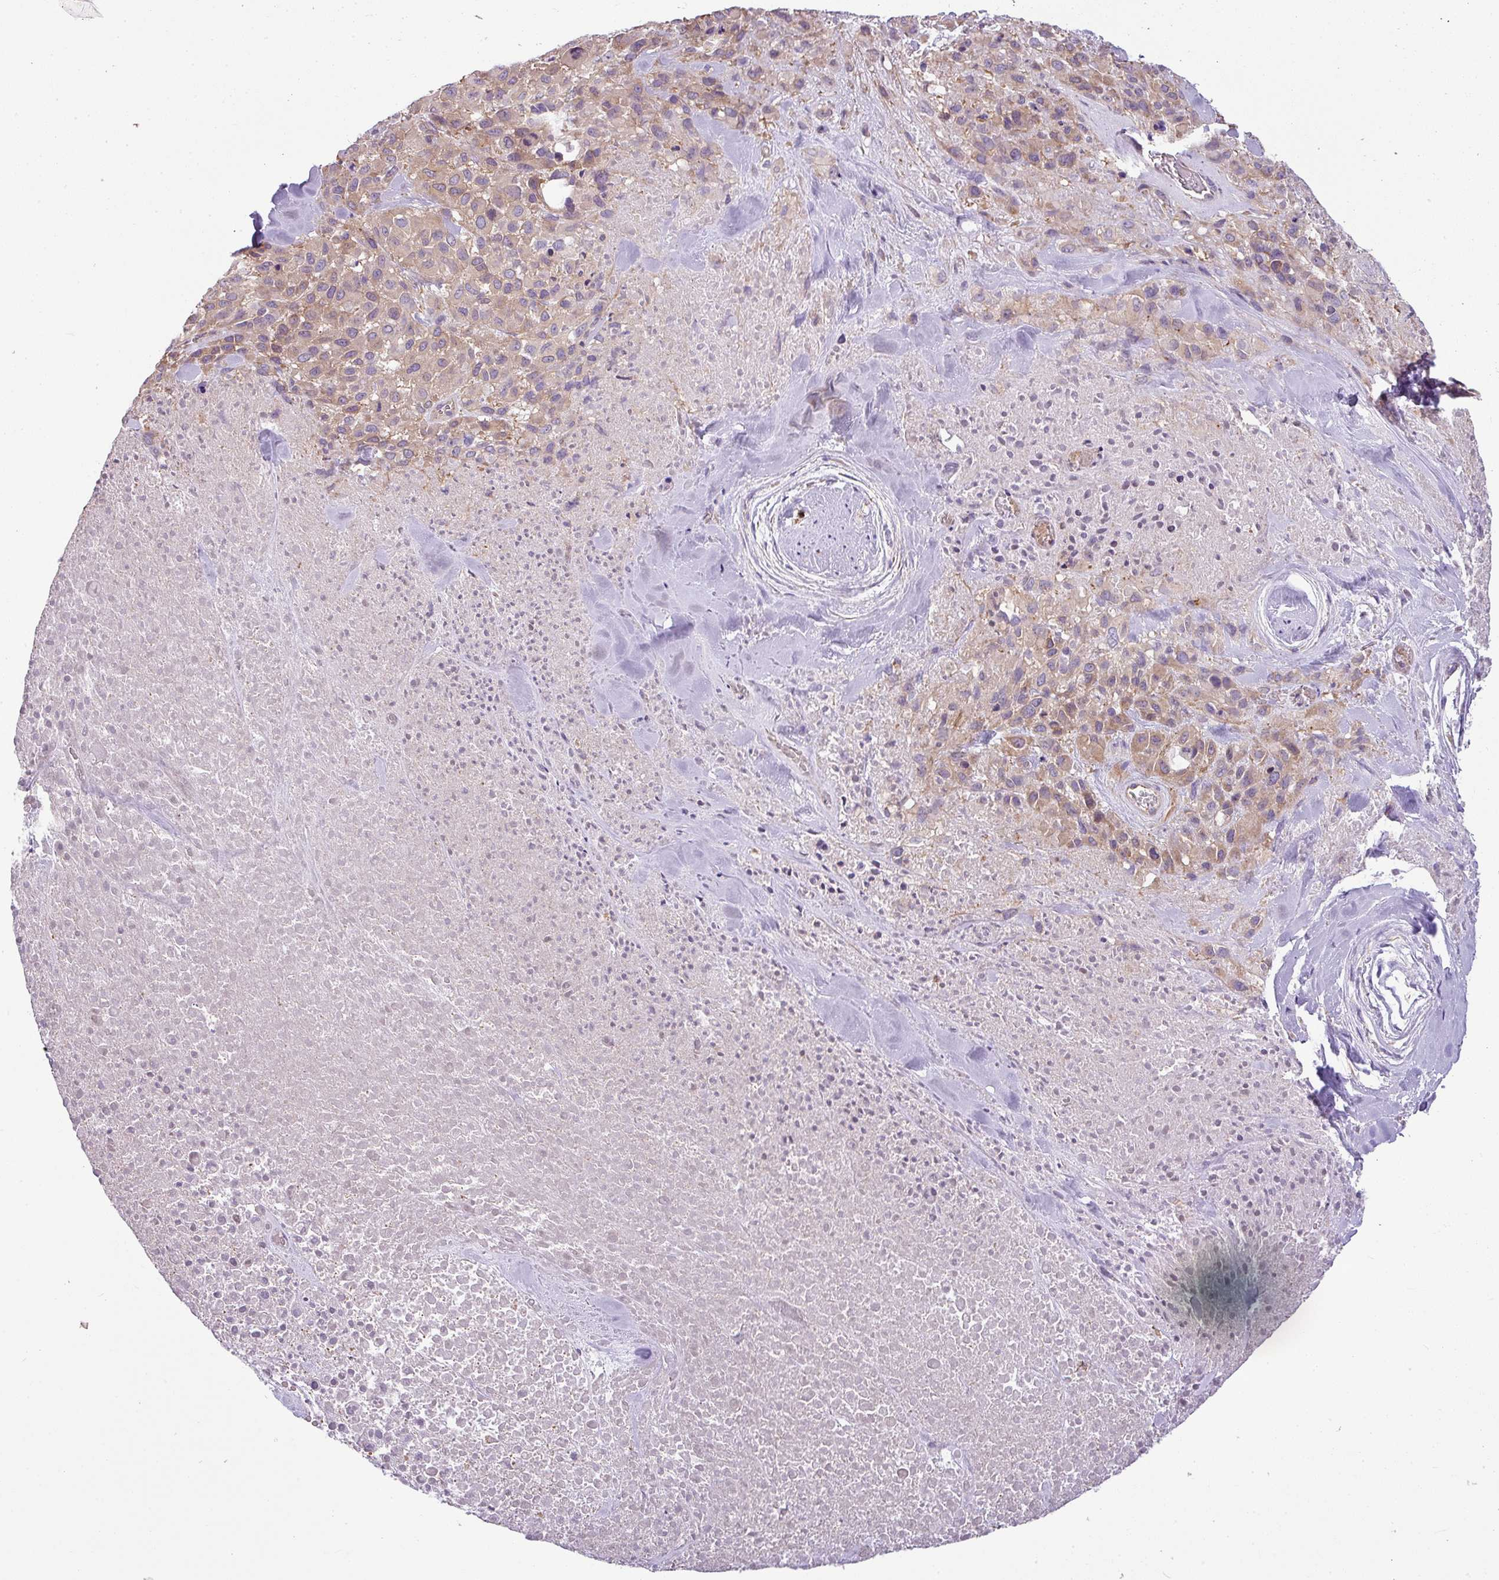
{"staining": {"intensity": "weak", "quantity": ">75%", "location": "cytoplasmic/membranous"}, "tissue": "melanoma", "cell_type": "Tumor cells", "image_type": "cancer", "snomed": [{"axis": "morphology", "description": "Malignant melanoma, Metastatic site"}, {"axis": "topography", "description": "Skin"}], "caption": "A photomicrograph of melanoma stained for a protein demonstrates weak cytoplasmic/membranous brown staining in tumor cells.", "gene": "PALS2", "patient": {"sex": "female", "age": 81}}